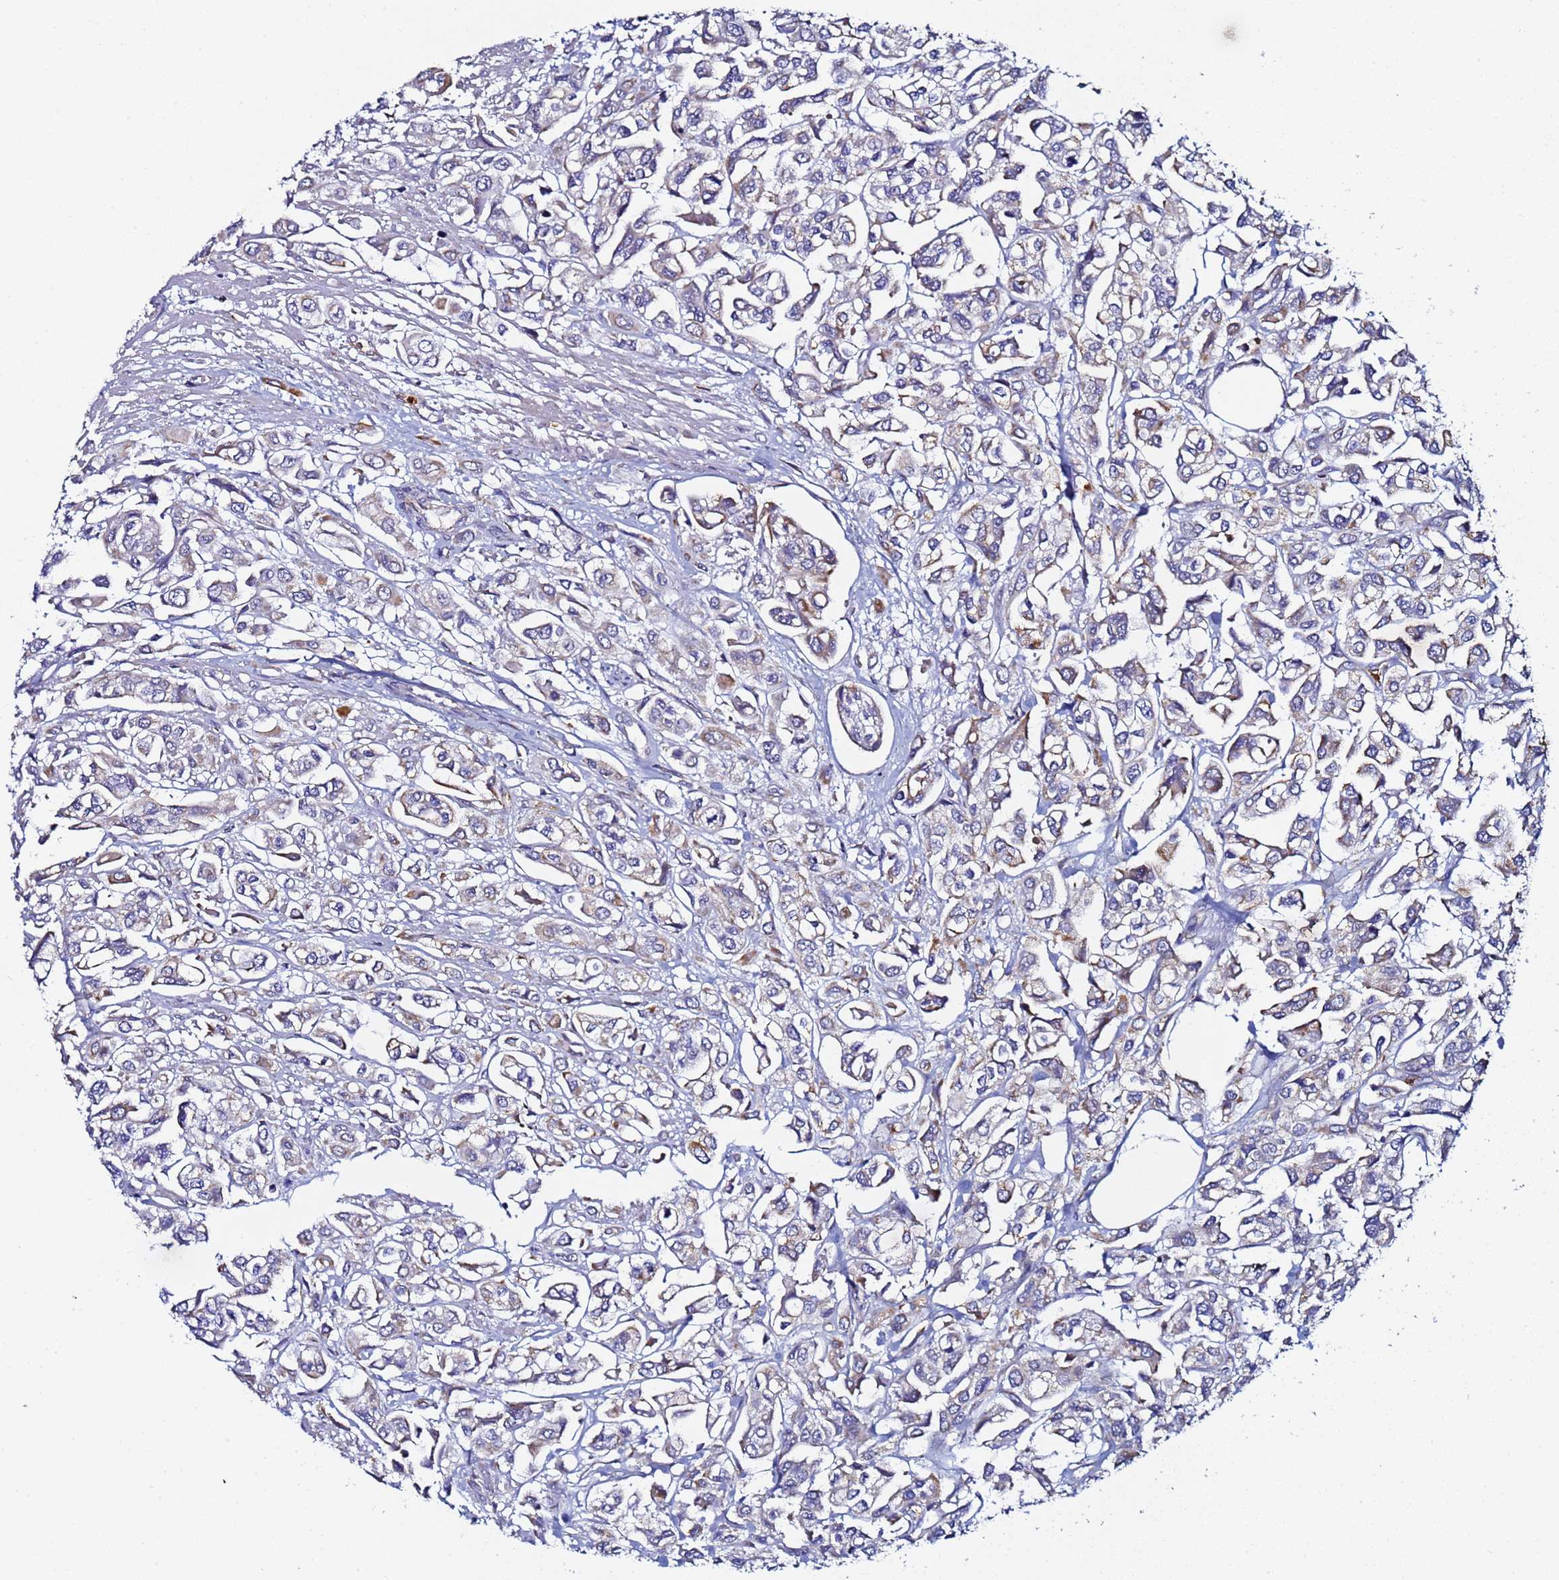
{"staining": {"intensity": "weak", "quantity": "<25%", "location": "cytoplasmic/membranous"}, "tissue": "urothelial cancer", "cell_type": "Tumor cells", "image_type": "cancer", "snomed": [{"axis": "morphology", "description": "Urothelial carcinoma, High grade"}, {"axis": "topography", "description": "Urinary bladder"}], "caption": "Tumor cells are negative for protein expression in human high-grade urothelial carcinoma.", "gene": "CCDC127", "patient": {"sex": "male", "age": 67}}